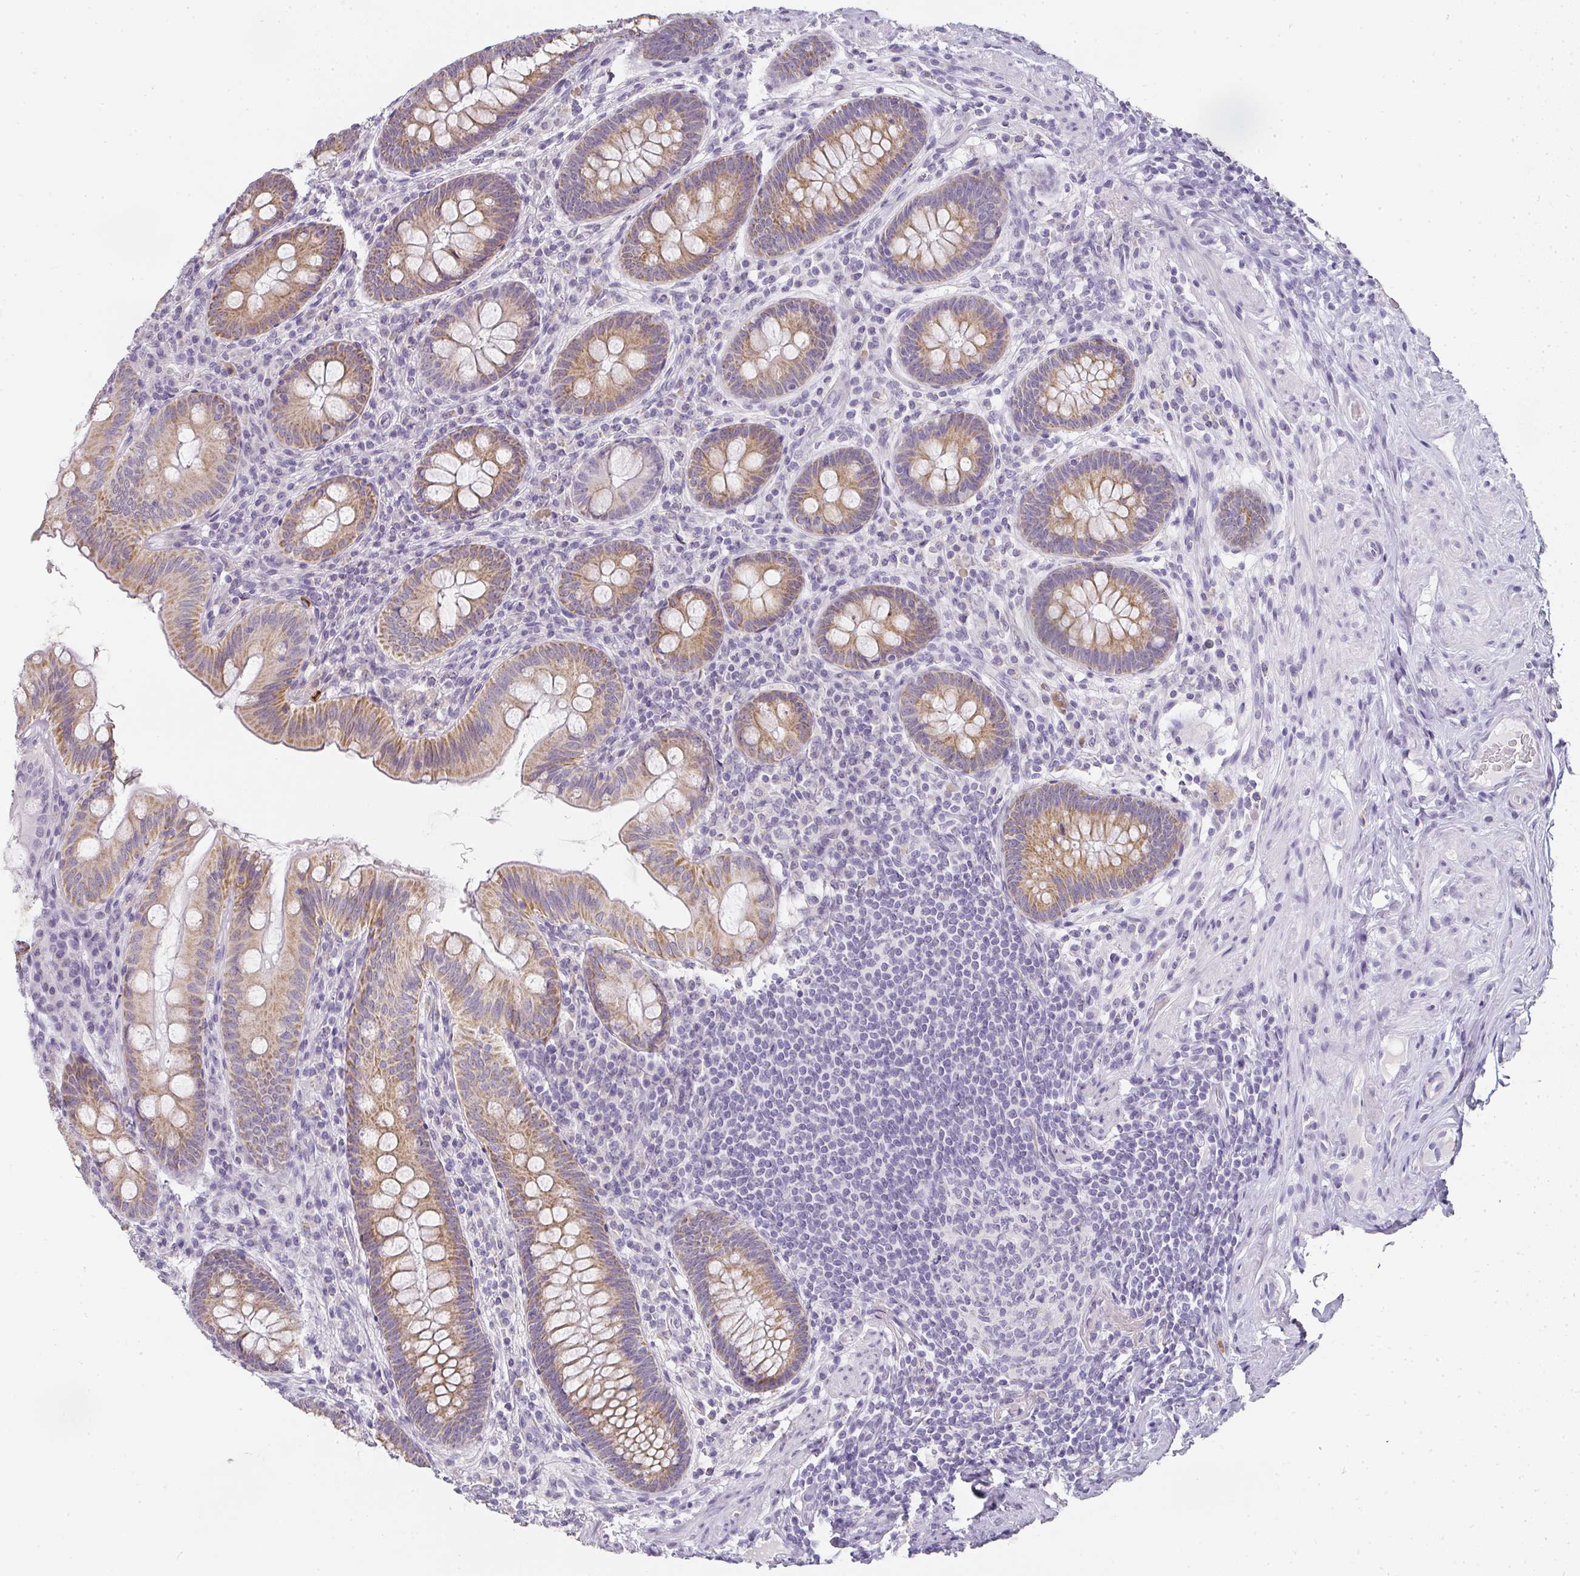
{"staining": {"intensity": "moderate", "quantity": ">75%", "location": "cytoplasmic/membranous"}, "tissue": "appendix", "cell_type": "Glandular cells", "image_type": "normal", "snomed": [{"axis": "morphology", "description": "Normal tissue, NOS"}, {"axis": "topography", "description": "Appendix"}], "caption": "Normal appendix reveals moderate cytoplasmic/membranous positivity in about >75% of glandular cells.", "gene": "CAMP", "patient": {"sex": "male", "age": 71}}